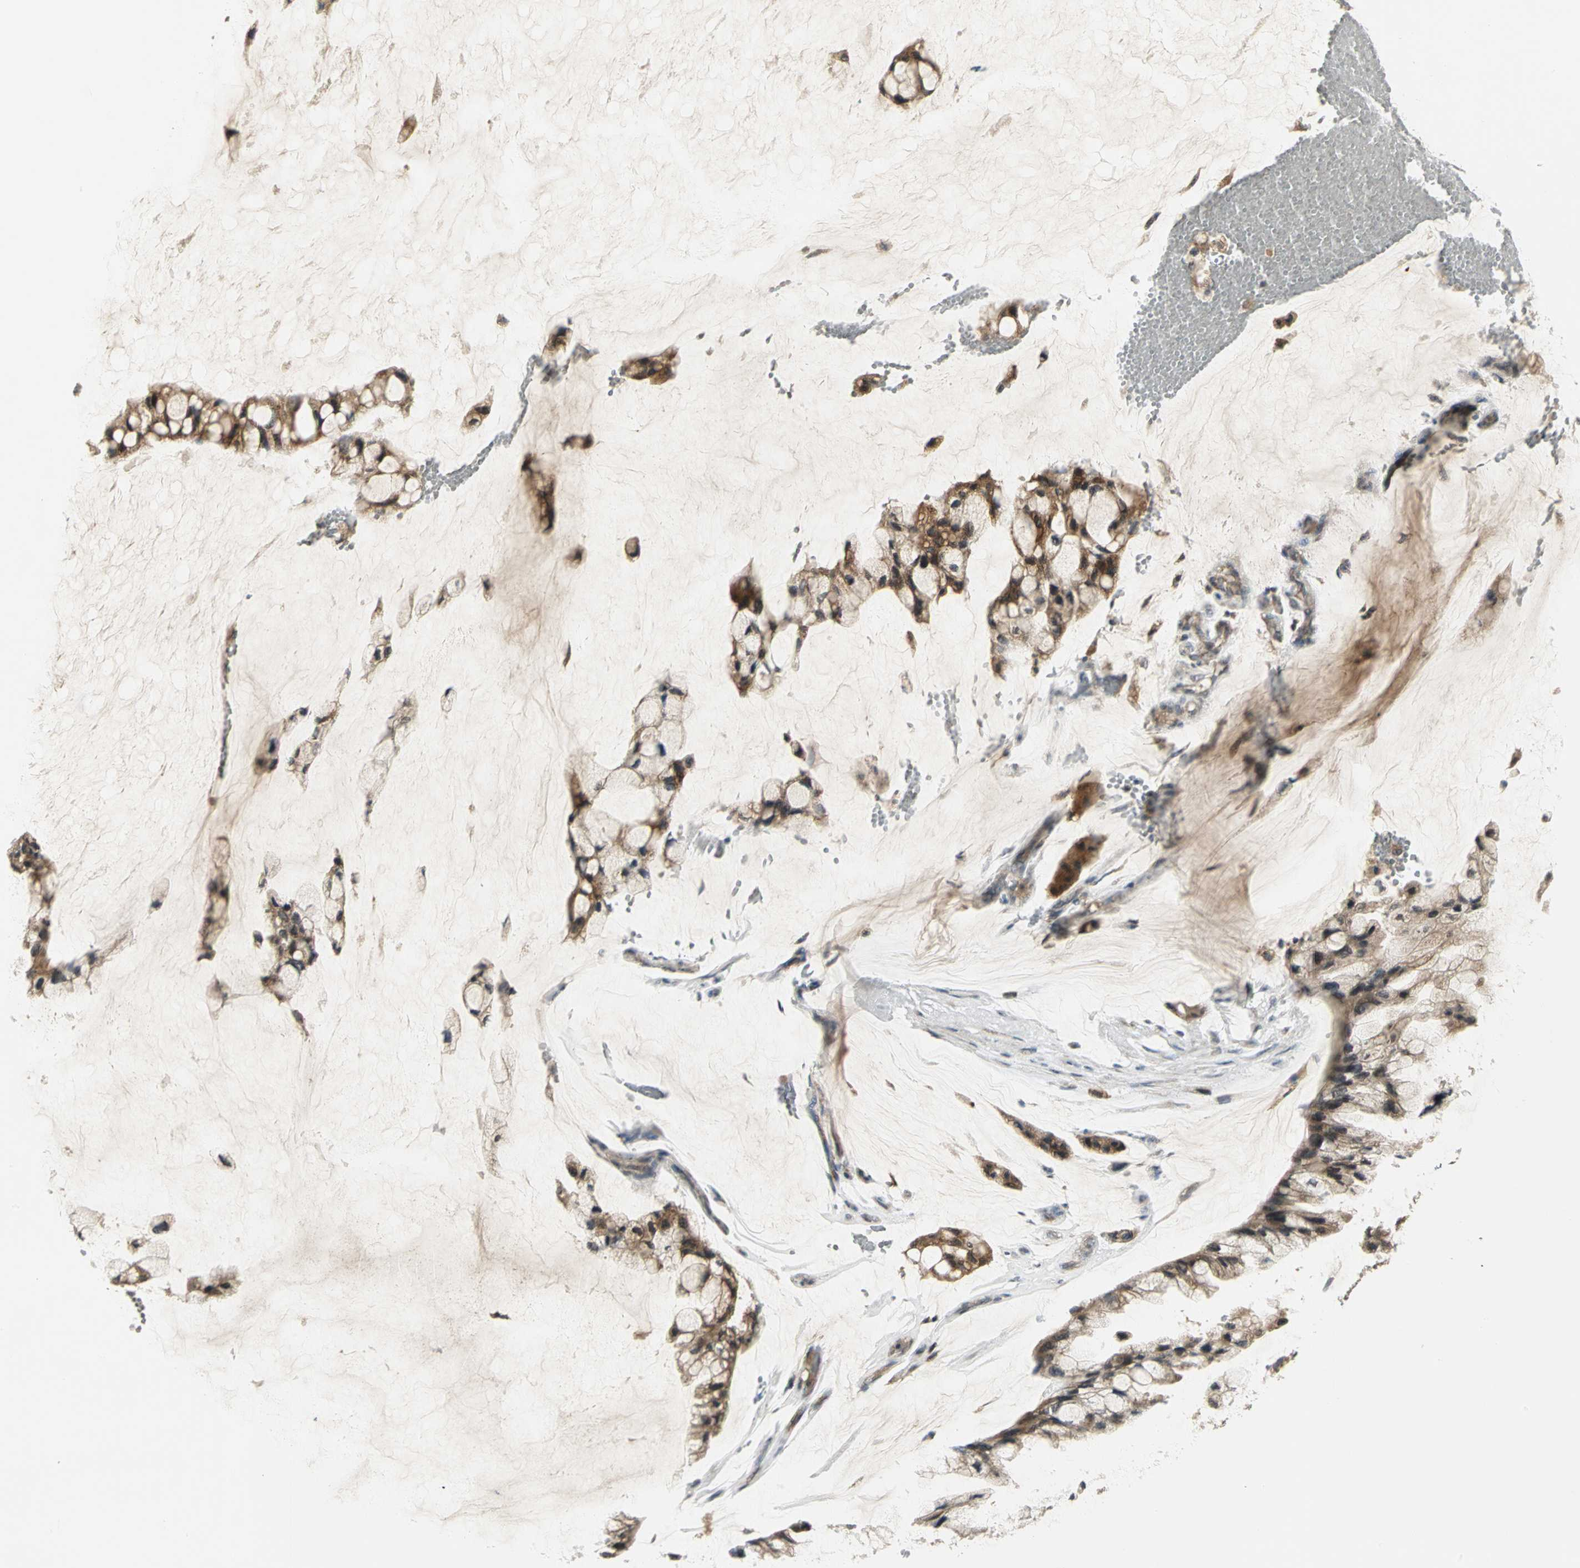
{"staining": {"intensity": "moderate", "quantity": ">75%", "location": "cytoplasmic/membranous"}, "tissue": "ovarian cancer", "cell_type": "Tumor cells", "image_type": "cancer", "snomed": [{"axis": "morphology", "description": "Cystadenocarcinoma, mucinous, NOS"}, {"axis": "topography", "description": "Ovary"}], "caption": "Moderate cytoplasmic/membranous staining for a protein is identified in approximately >75% of tumor cells of ovarian cancer (mucinous cystadenocarcinoma) using immunohistochemistry (IHC).", "gene": "MAPK8IP3", "patient": {"sex": "female", "age": 39}}